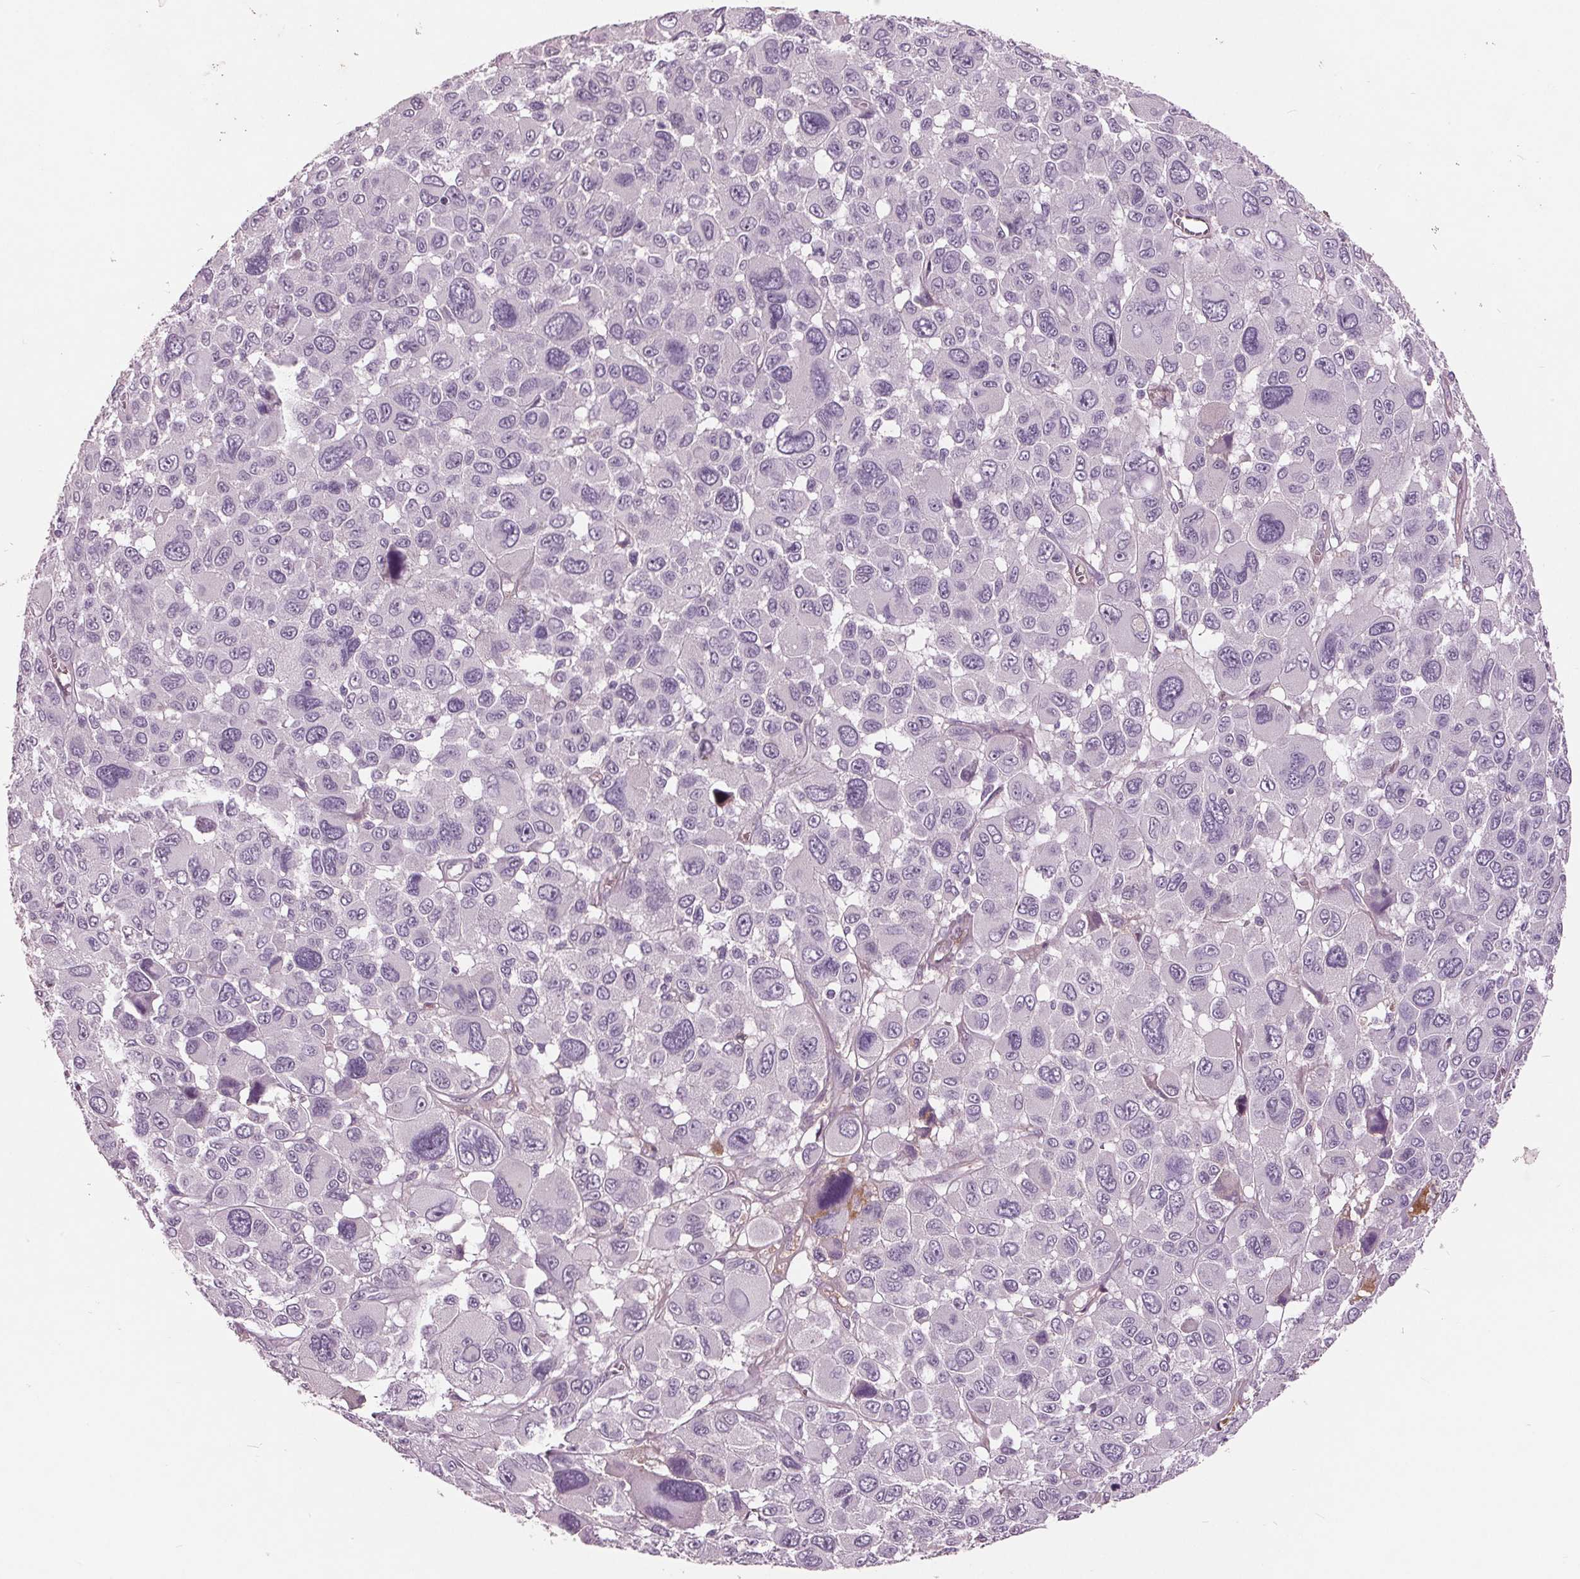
{"staining": {"intensity": "negative", "quantity": "none", "location": "none"}, "tissue": "melanoma", "cell_type": "Tumor cells", "image_type": "cancer", "snomed": [{"axis": "morphology", "description": "Malignant melanoma, NOS"}, {"axis": "topography", "description": "Skin"}], "caption": "Tumor cells are negative for brown protein staining in melanoma.", "gene": "C6", "patient": {"sex": "female", "age": 66}}